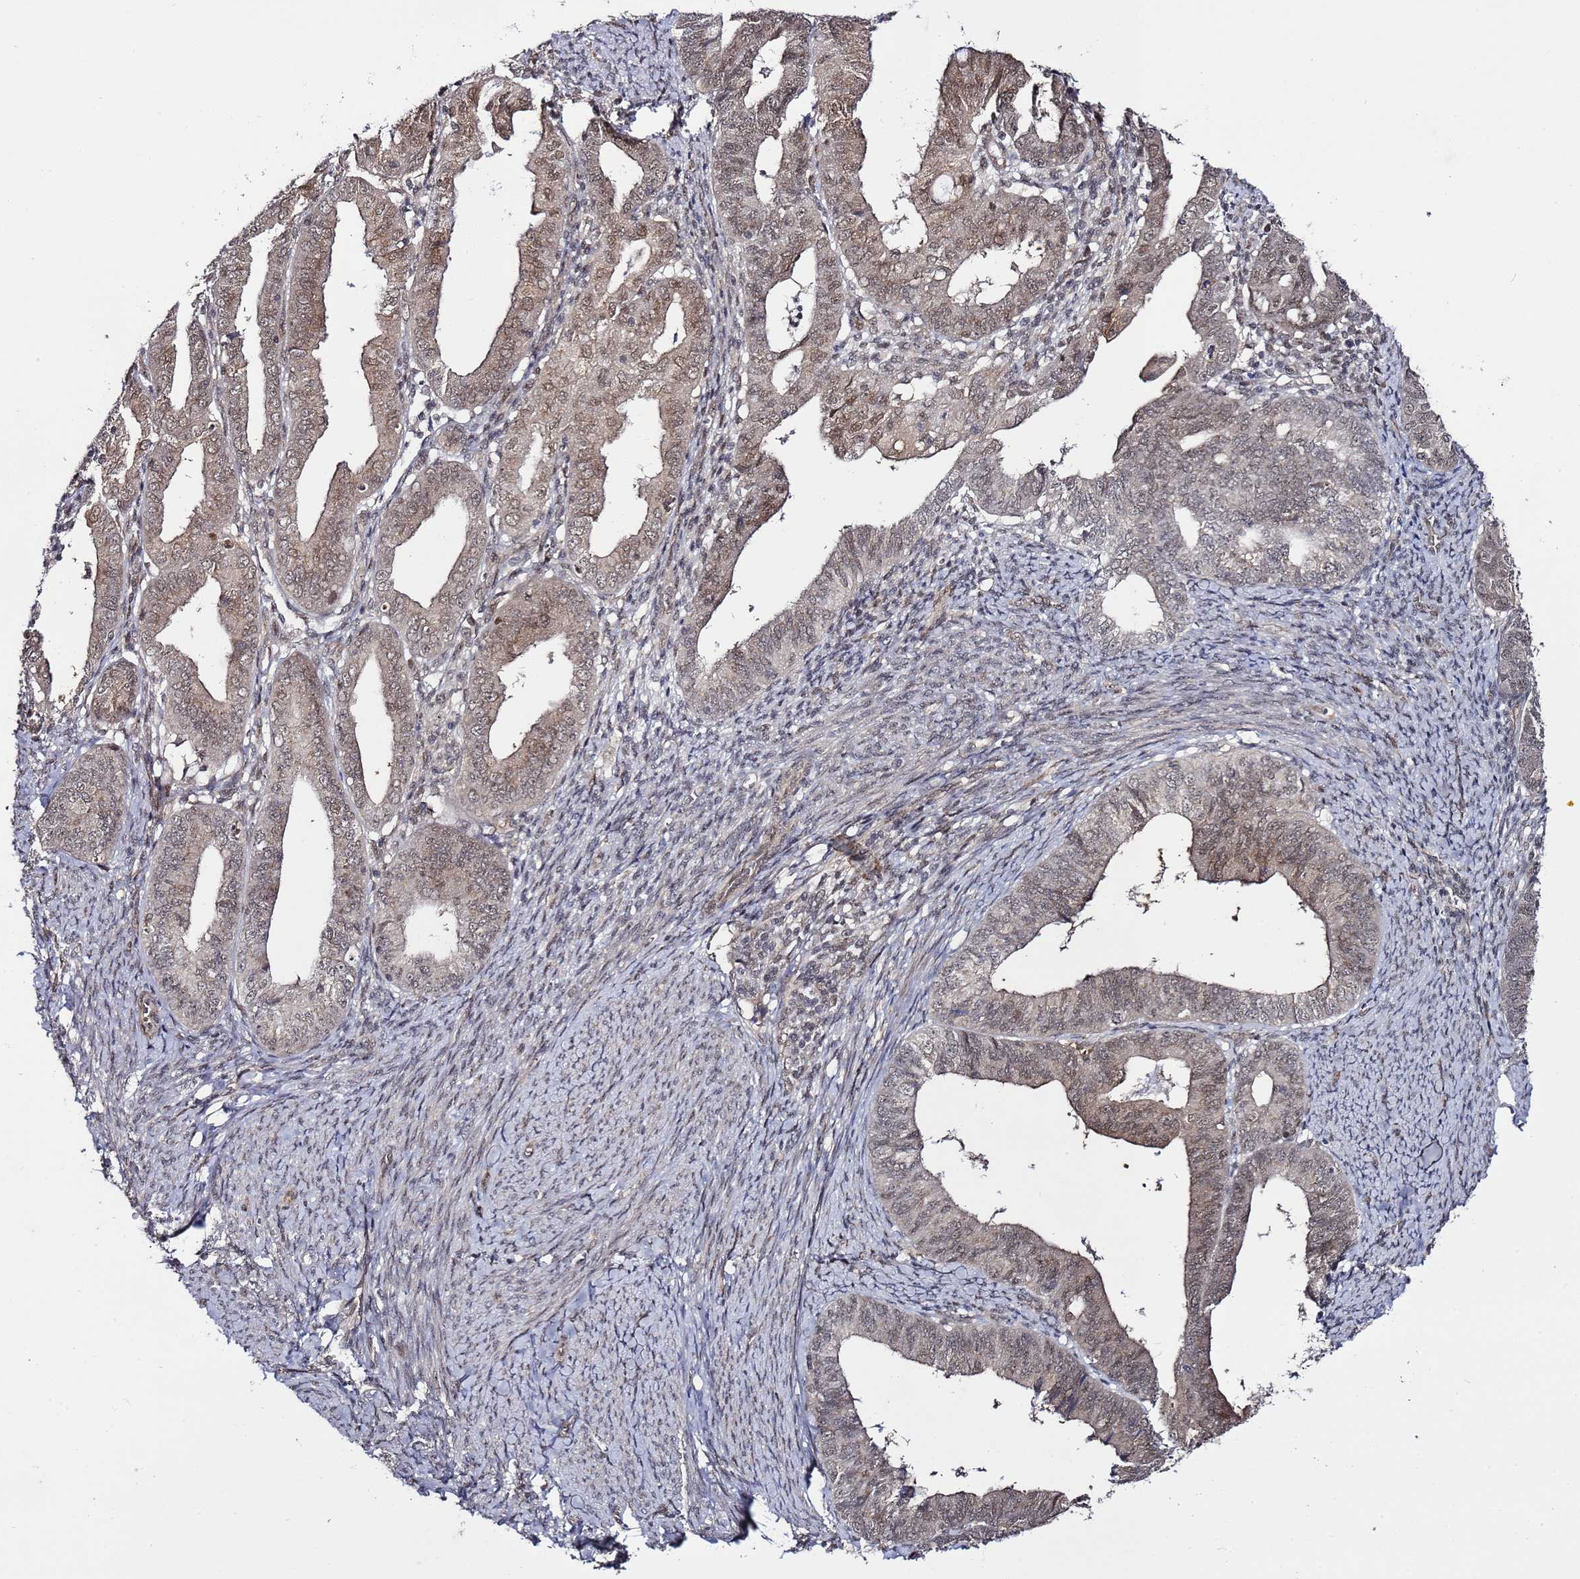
{"staining": {"intensity": "moderate", "quantity": ">75%", "location": "cytoplasmic/membranous,nuclear"}, "tissue": "endometrial cancer", "cell_type": "Tumor cells", "image_type": "cancer", "snomed": [{"axis": "morphology", "description": "Adenocarcinoma, NOS"}, {"axis": "topography", "description": "Endometrium"}], "caption": "This is an image of immunohistochemistry (IHC) staining of endometrial cancer (adenocarcinoma), which shows moderate positivity in the cytoplasmic/membranous and nuclear of tumor cells.", "gene": "POLR2D", "patient": {"sex": "female", "age": 56}}